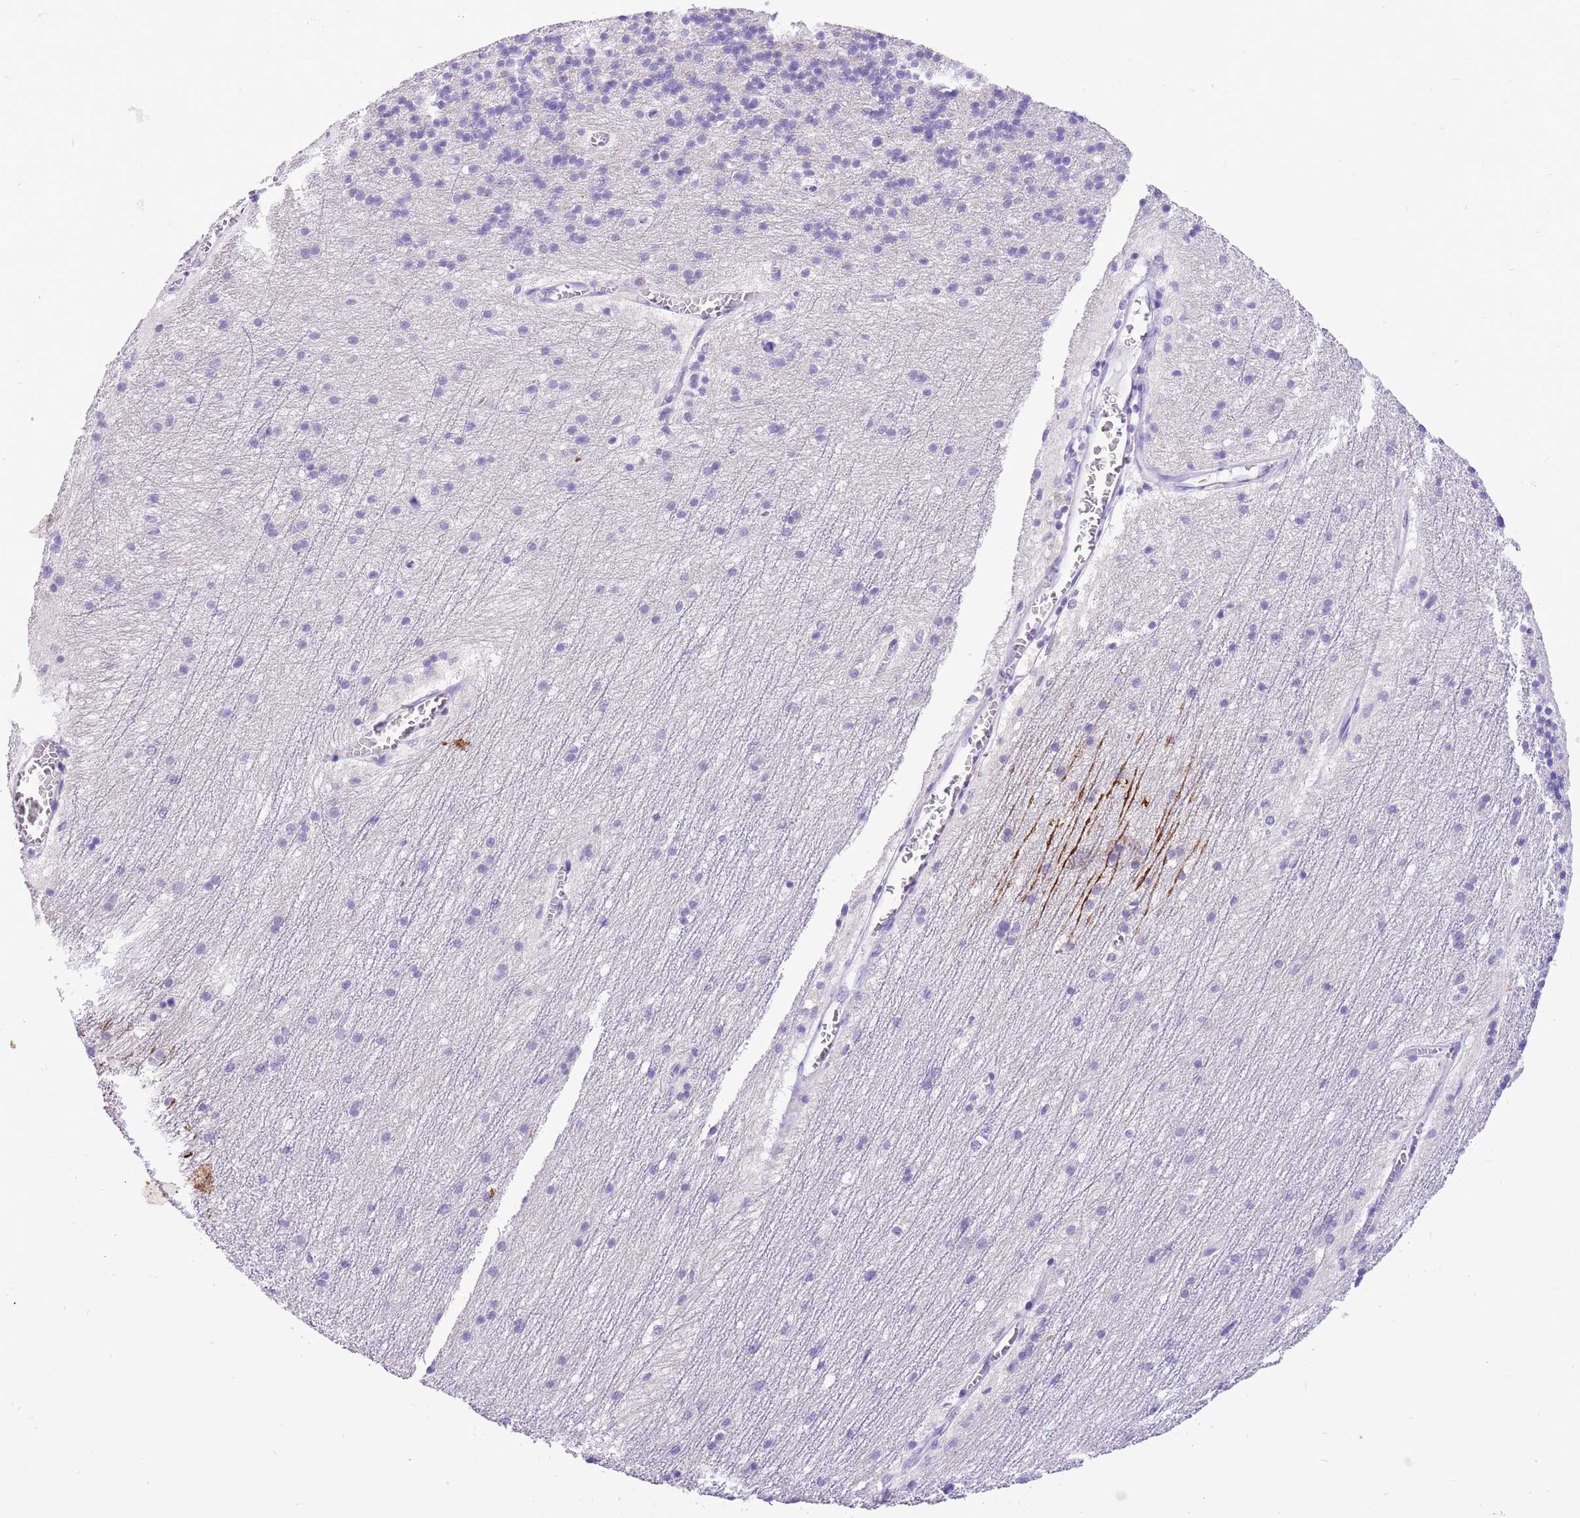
{"staining": {"intensity": "negative", "quantity": "none", "location": "none"}, "tissue": "cerebellum", "cell_type": "Cells in granular layer", "image_type": "normal", "snomed": [{"axis": "morphology", "description": "Normal tissue, NOS"}, {"axis": "topography", "description": "Cerebellum"}], "caption": "High power microscopy photomicrograph of an immunohistochemistry (IHC) micrograph of normal cerebellum, revealing no significant expression in cells in granular layer. (Stains: DAB (3,3'-diaminobenzidine) immunohistochemistry (IHC) with hematoxylin counter stain, Microscopy: brightfield microscopy at high magnification).", "gene": "R3HDM4", "patient": {"sex": "male", "age": 54}}